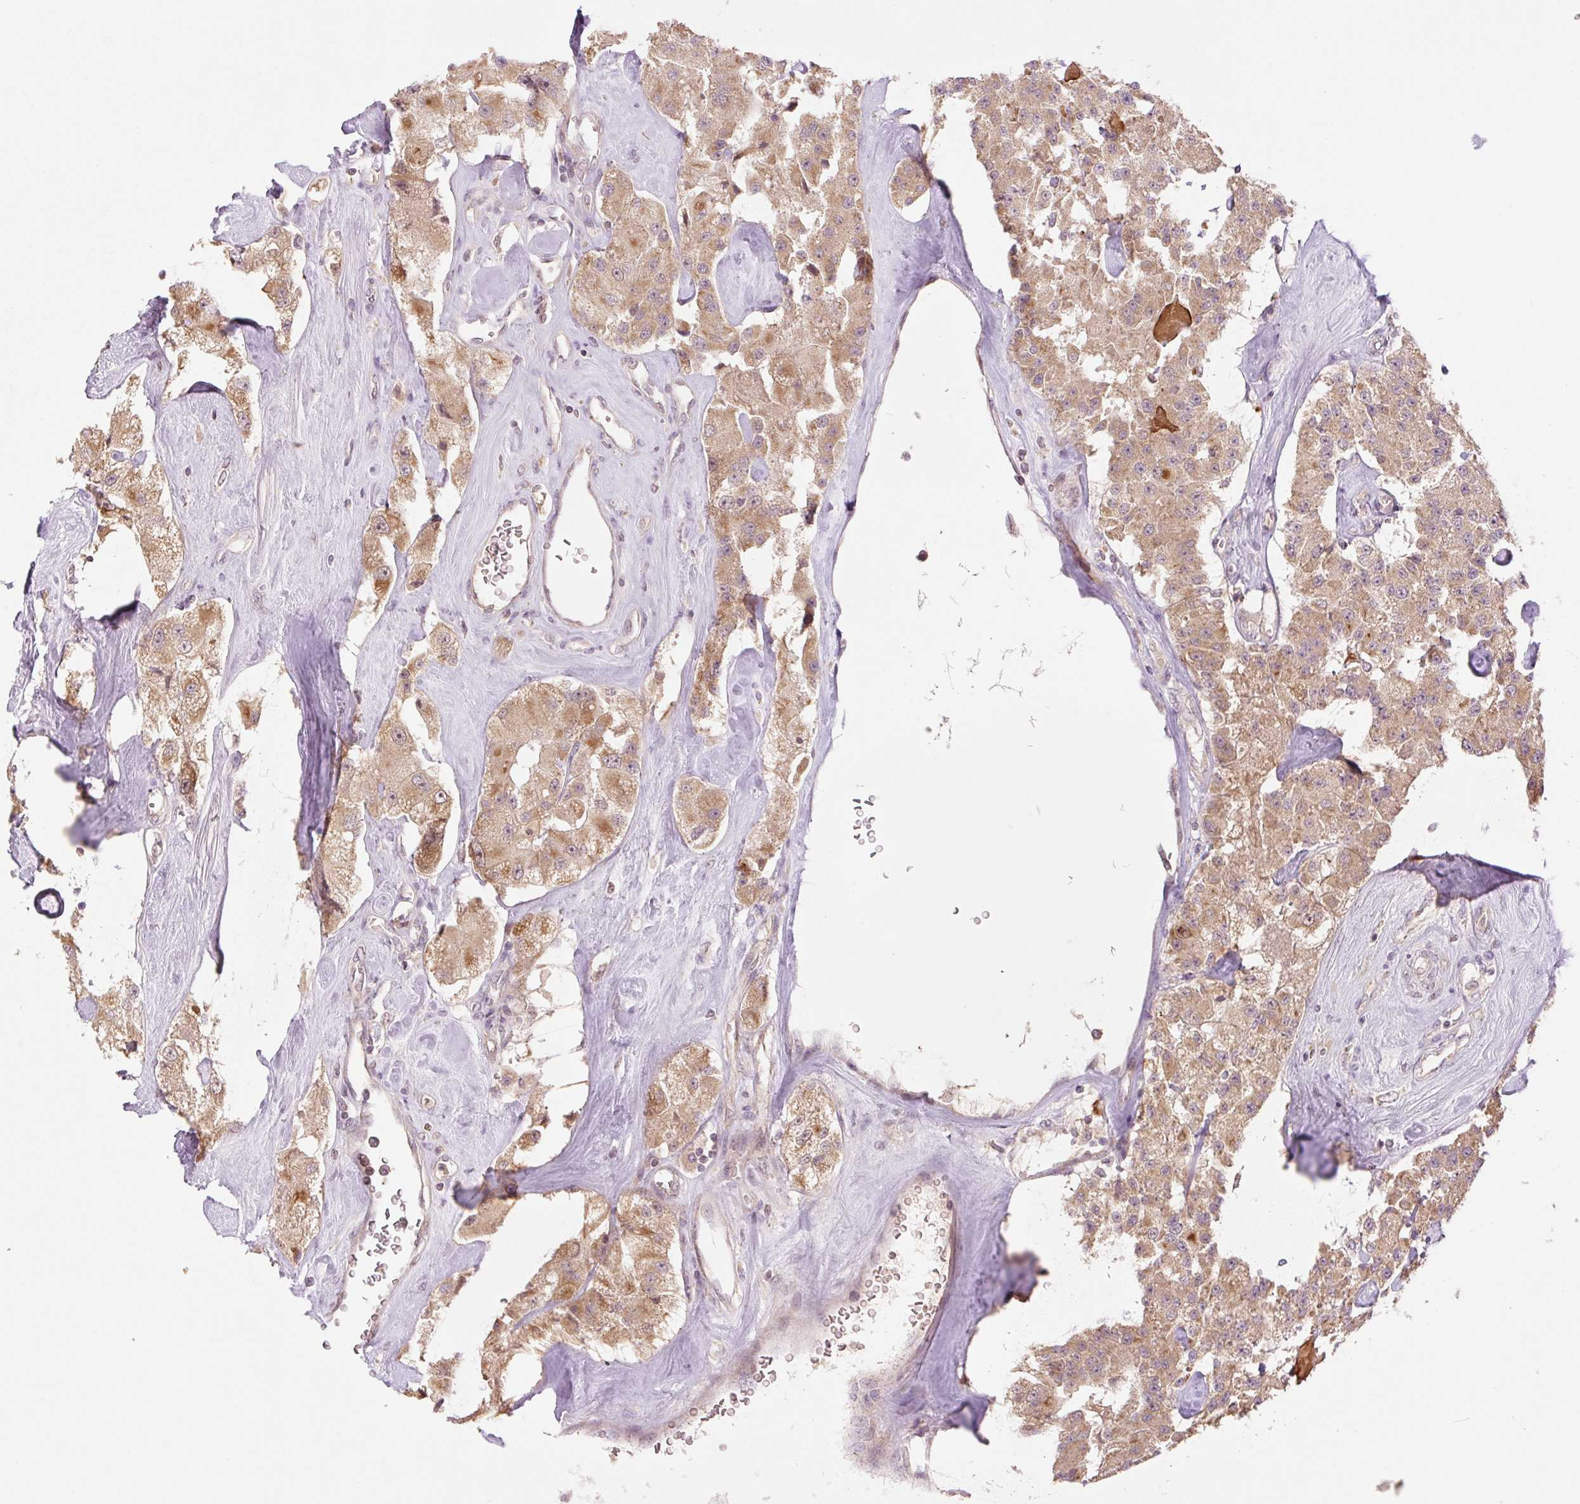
{"staining": {"intensity": "moderate", "quantity": ">75%", "location": "cytoplasmic/membranous"}, "tissue": "carcinoid", "cell_type": "Tumor cells", "image_type": "cancer", "snomed": [{"axis": "morphology", "description": "Carcinoid, malignant, NOS"}, {"axis": "topography", "description": "Pancreas"}], "caption": "Malignant carcinoid stained with DAB (3,3'-diaminobenzidine) immunohistochemistry (IHC) shows medium levels of moderate cytoplasmic/membranous expression in approximately >75% of tumor cells.", "gene": "YJU2B", "patient": {"sex": "male", "age": 41}}